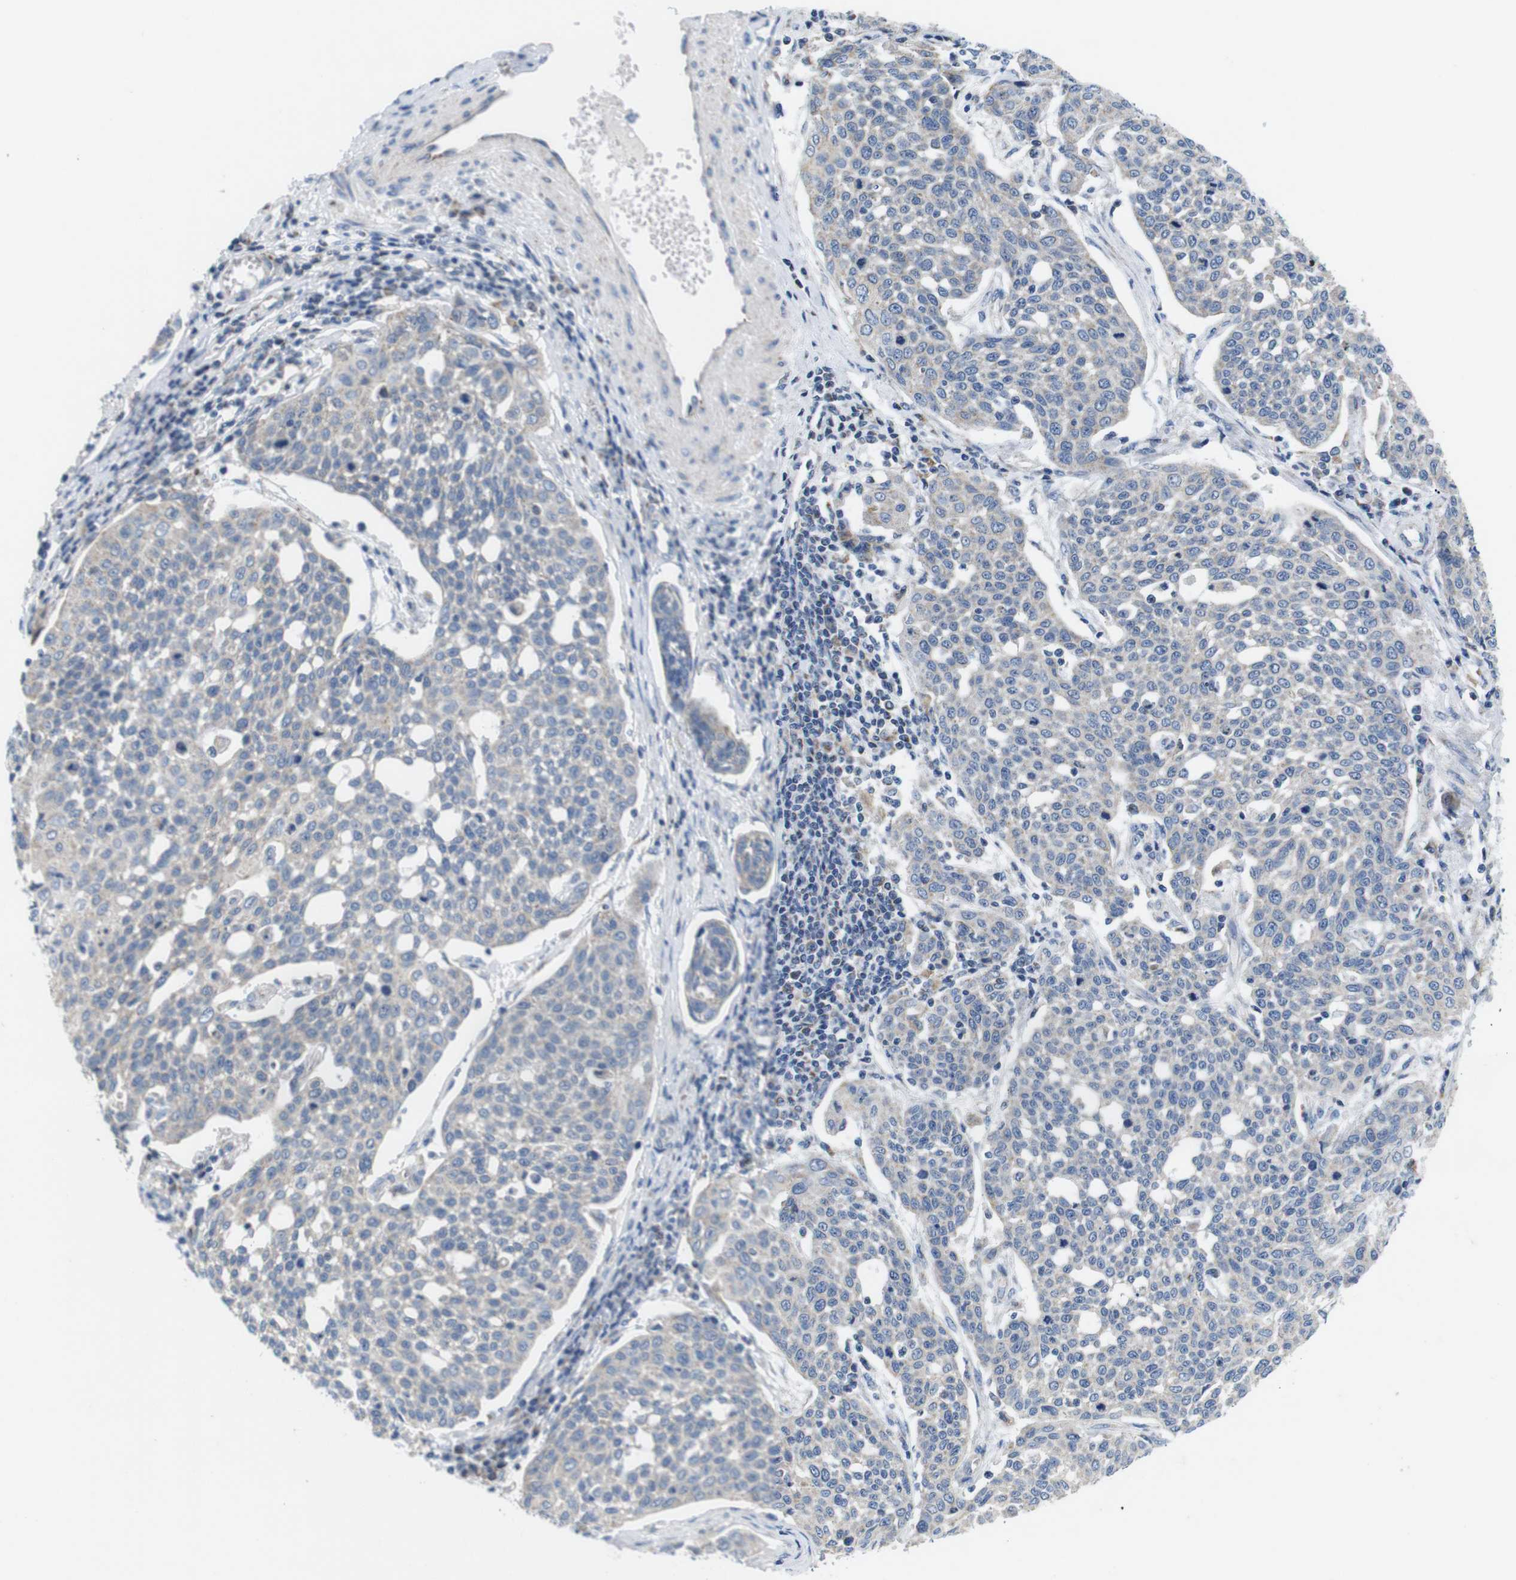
{"staining": {"intensity": "negative", "quantity": "none", "location": "none"}, "tissue": "cervical cancer", "cell_type": "Tumor cells", "image_type": "cancer", "snomed": [{"axis": "morphology", "description": "Squamous cell carcinoma, NOS"}, {"axis": "topography", "description": "Cervix"}], "caption": "DAB (3,3'-diaminobenzidine) immunohistochemical staining of human squamous cell carcinoma (cervical) exhibits no significant expression in tumor cells.", "gene": "F2RL1", "patient": {"sex": "female", "age": 34}}